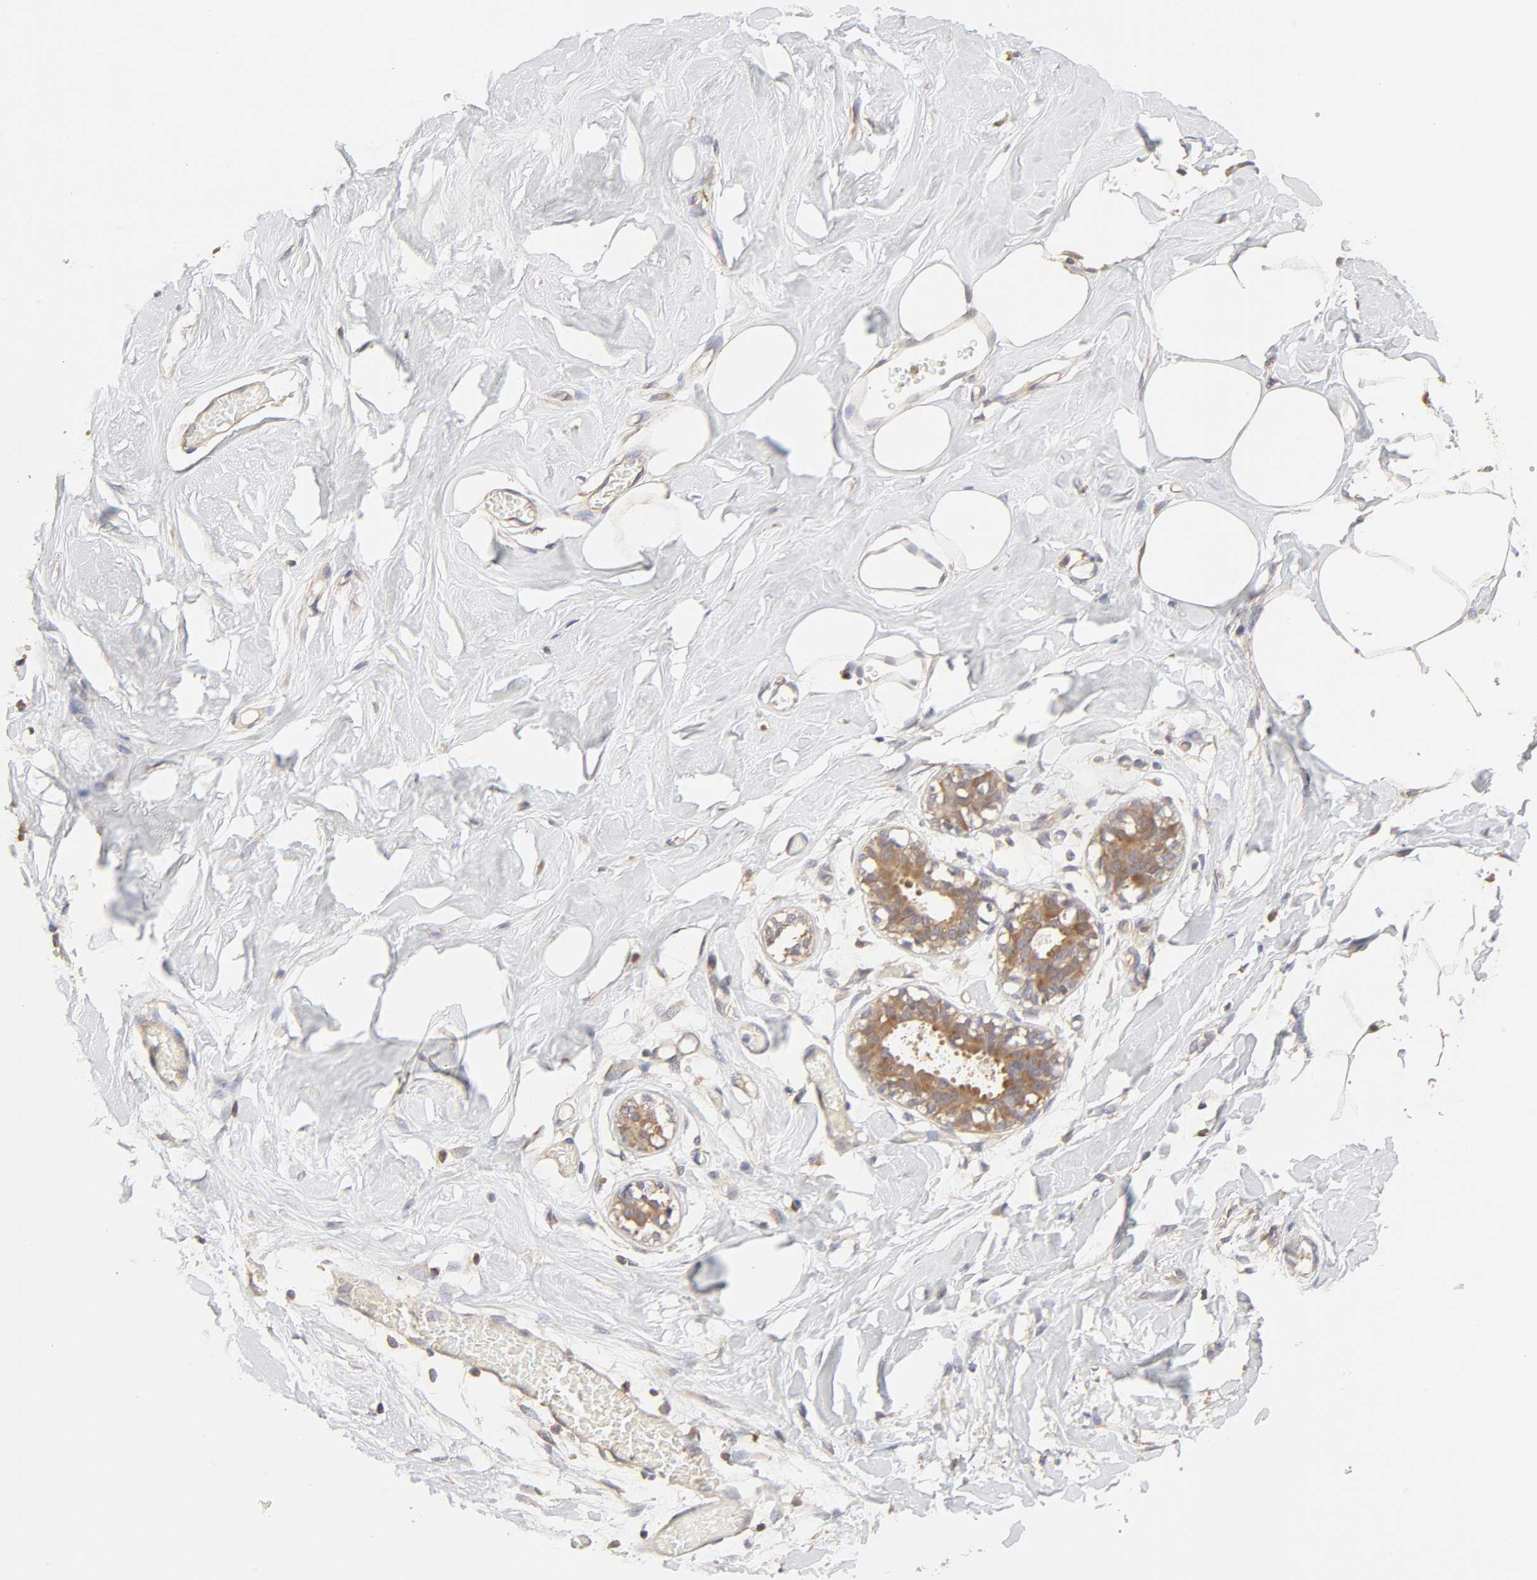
{"staining": {"intensity": "negative", "quantity": "none", "location": "none"}, "tissue": "breast", "cell_type": "Adipocytes", "image_type": "normal", "snomed": [{"axis": "morphology", "description": "Normal tissue, NOS"}, {"axis": "topography", "description": "Breast"}, {"axis": "topography", "description": "Adipose tissue"}], "caption": "Immunohistochemistry histopathology image of benign breast: human breast stained with DAB (3,3'-diaminobenzidine) shows no significant protein staining in adipocytes.", "gene": "AP1G2", "patient": {"sex": "female", "age": 25}}